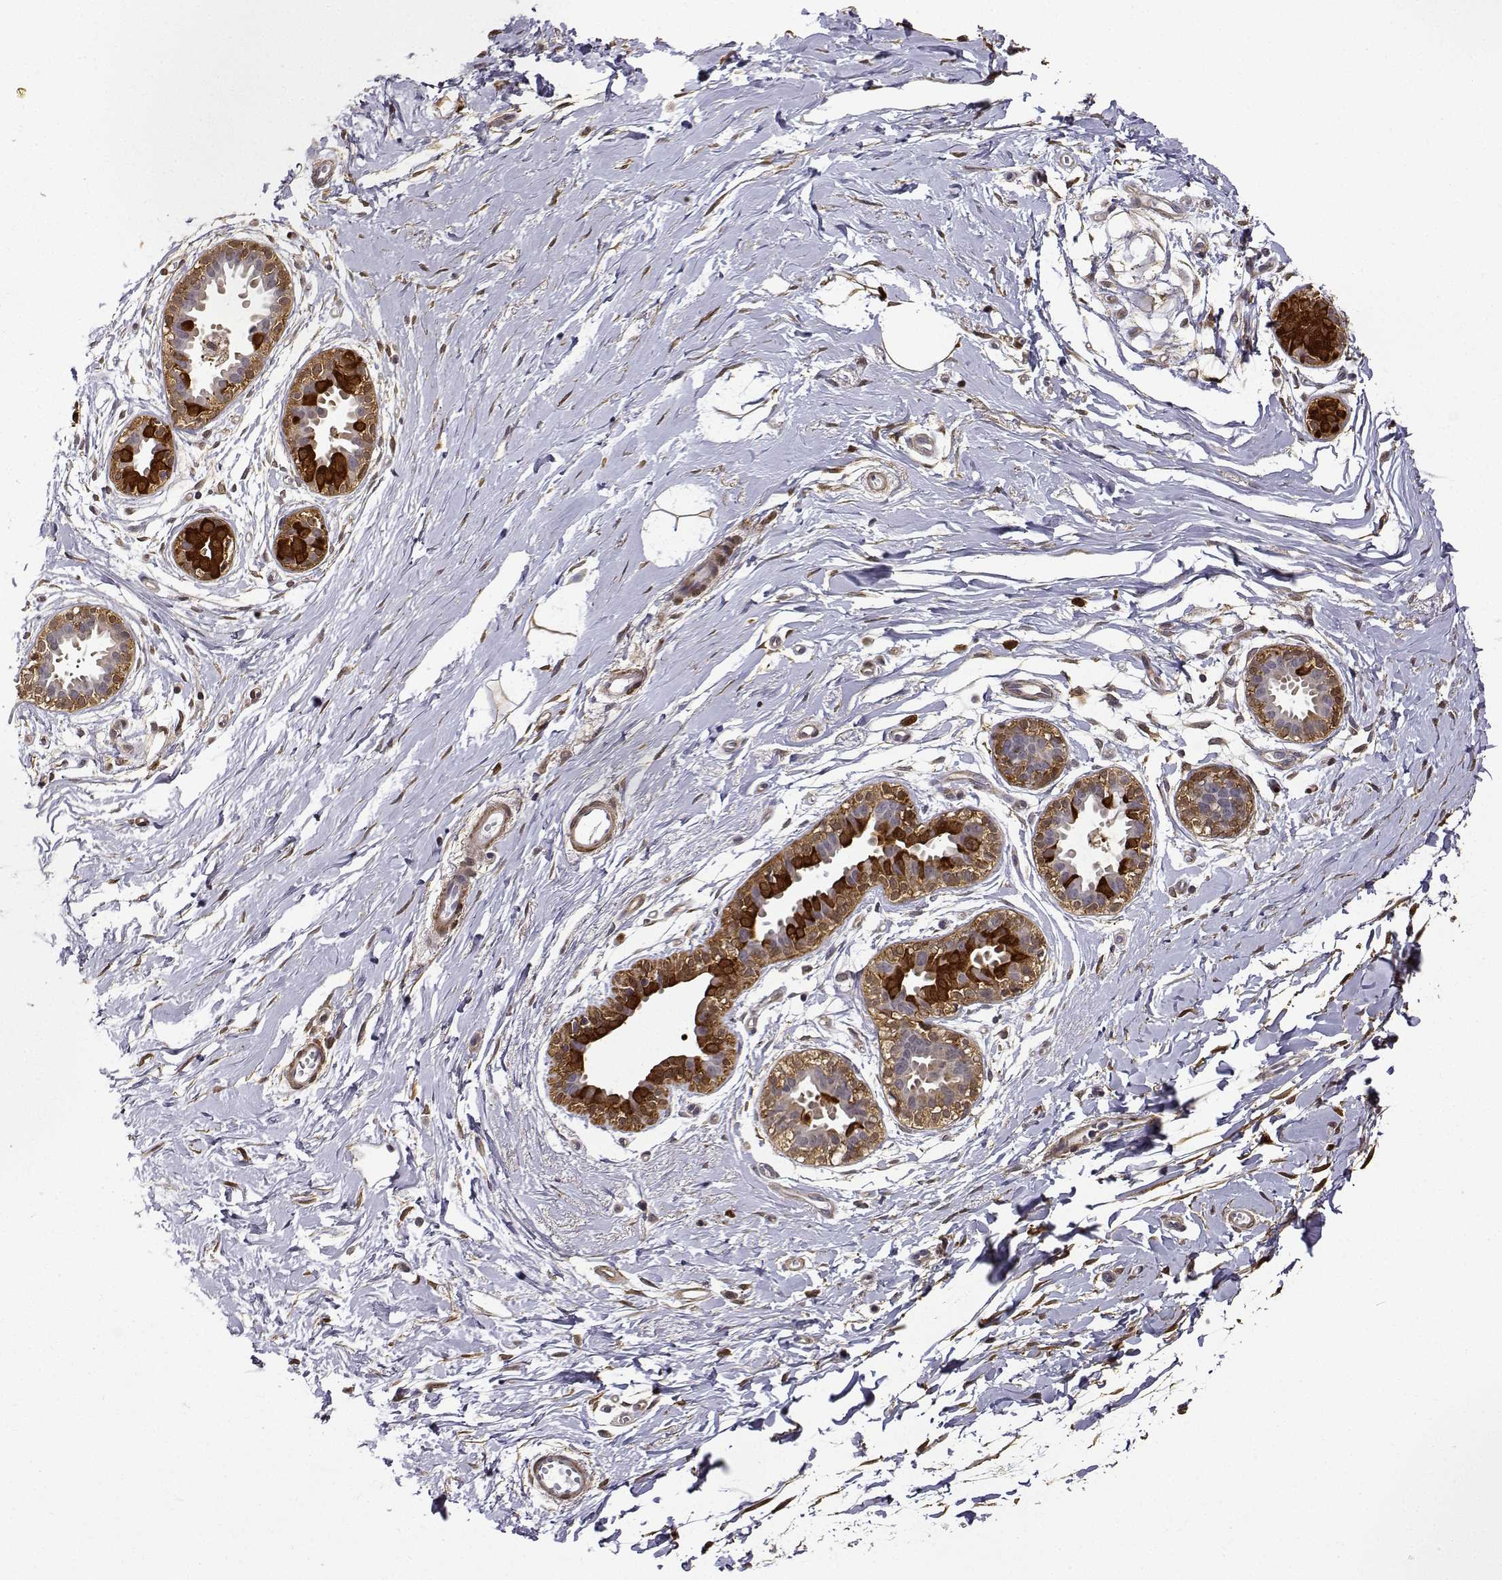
{"staining": {"intensity": "moderate", "quantity": ">75%", "location": "cytoplasmic/membranous"}, "tissue": "breast", "cell_type": "Adipocytes", "image_type": "normal", "snomed": [{"axis": "morphology", "description": "Normal tissue, NOS"}, {"axis": "topography", "description": "Breast"}], "caption": "High-magnification brightfield microscopy of normal breast stained with DAB (3,3'-diaminobenzidine) (brown) and counterstained with hematoxylin (blue). adipocytes exhibit moderate cytoplasmic/membranous staining is seen in about>75% of cells. The staining was performed using DAB to visualize the protein expression in brown, while the nuclei were stained in blue with hematoxylin (Magnification: 20x).", "gene": "PHGDH", "patient": {"sex": "female", "age": 49}}